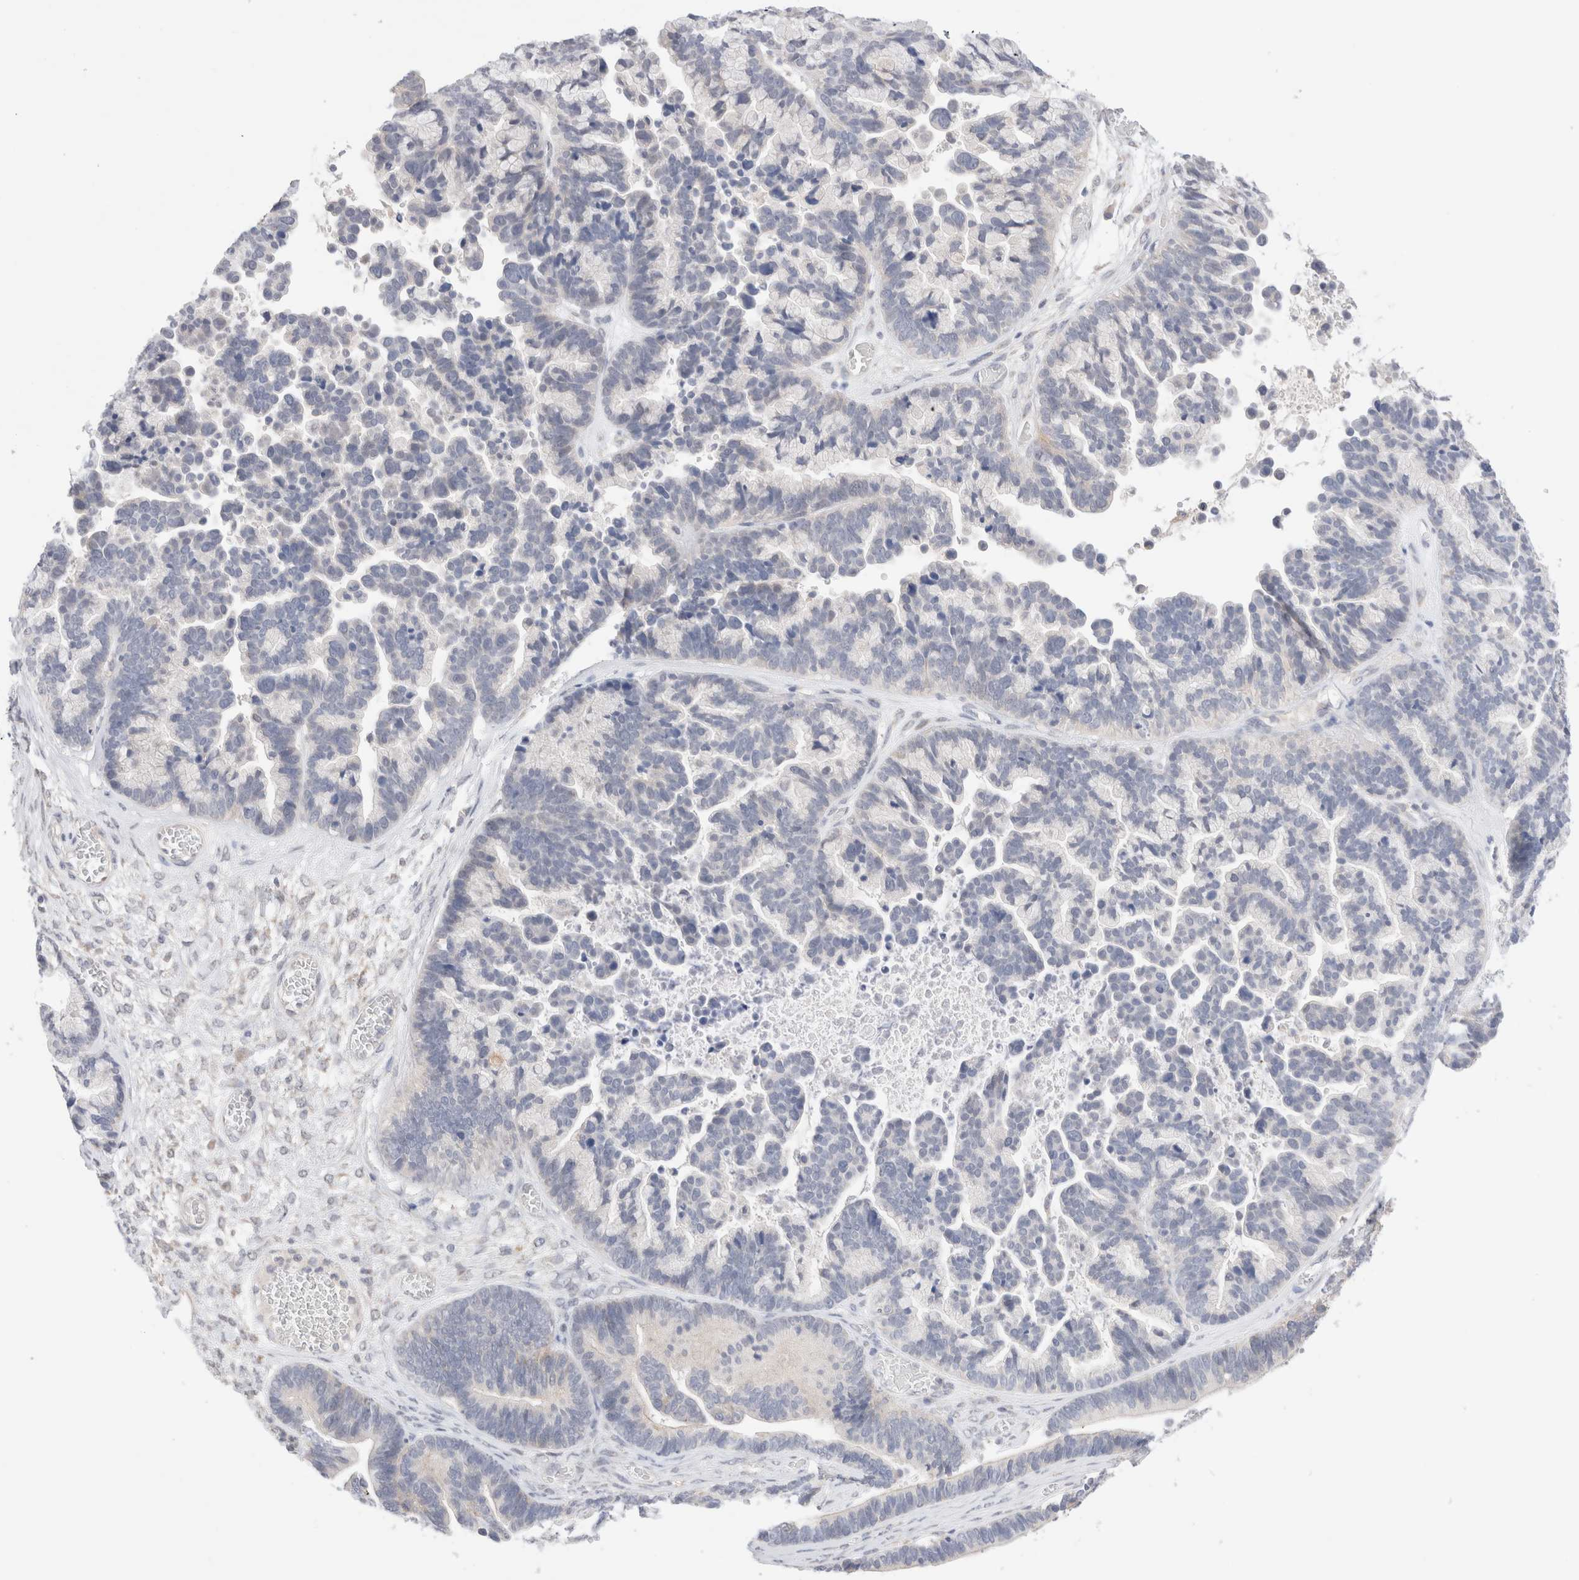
{"staining": {"intensity": "weak", "quantity": "<25%", "location": "cytoplasmic/membranous"}, "tissue": "ovarian cancer", "cell_type": "Tumor cells", "image_type": "cancer", "snomed": [{"axis": "morphology", "description": "Cystadenocarcinoma, serous, NOS"}, {"axis": "topography", "description": "Ovary"}], "caption": "DAB (3,3'-diaminobenzidine) immunohistochemical staining of ovarian cancer (serous cystadenocarcinoma) displays no significant staining in tumor cells.", "gene": "SPATA20", "patient": {"sex": "female", "age": 56}}